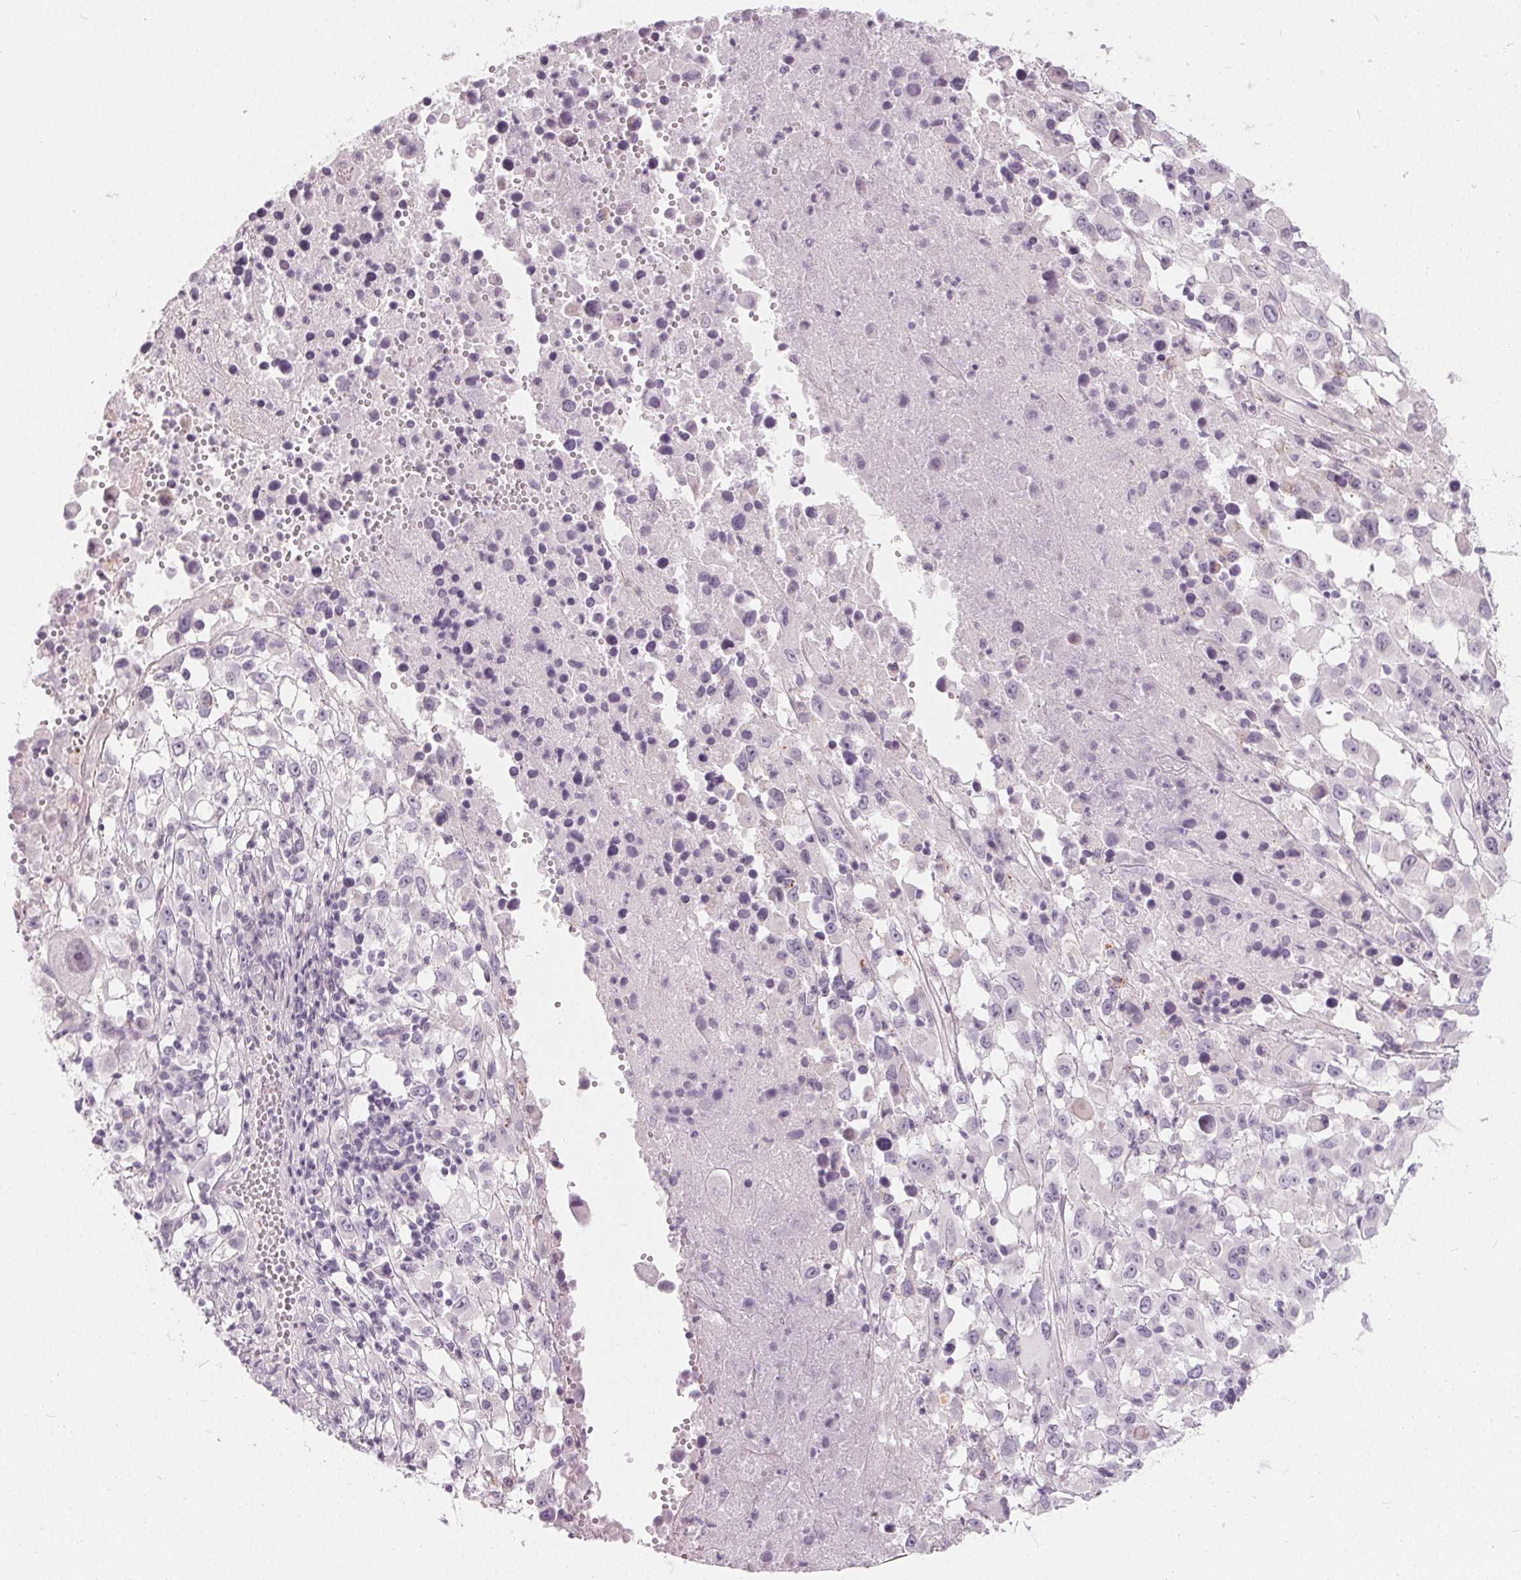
{"staining": {"intensity": "negative", "quantity": "none", "location": "none"}, "tissue": "melanoma", "cell_type": "Tumor cells", "image_type": "cancer", "snomed": [{"axis": "morphology", "description": "Malignant melanoma, Metastatic site"}, {"axis": "topography", "description": "Soft tissue"}], "caption": "This is a image of immunohistochemistry staining of melanoma, which shows no positivity in tumor cells.", "gene": "HOPX", "patient": {"sex": "male", "age": 50}}